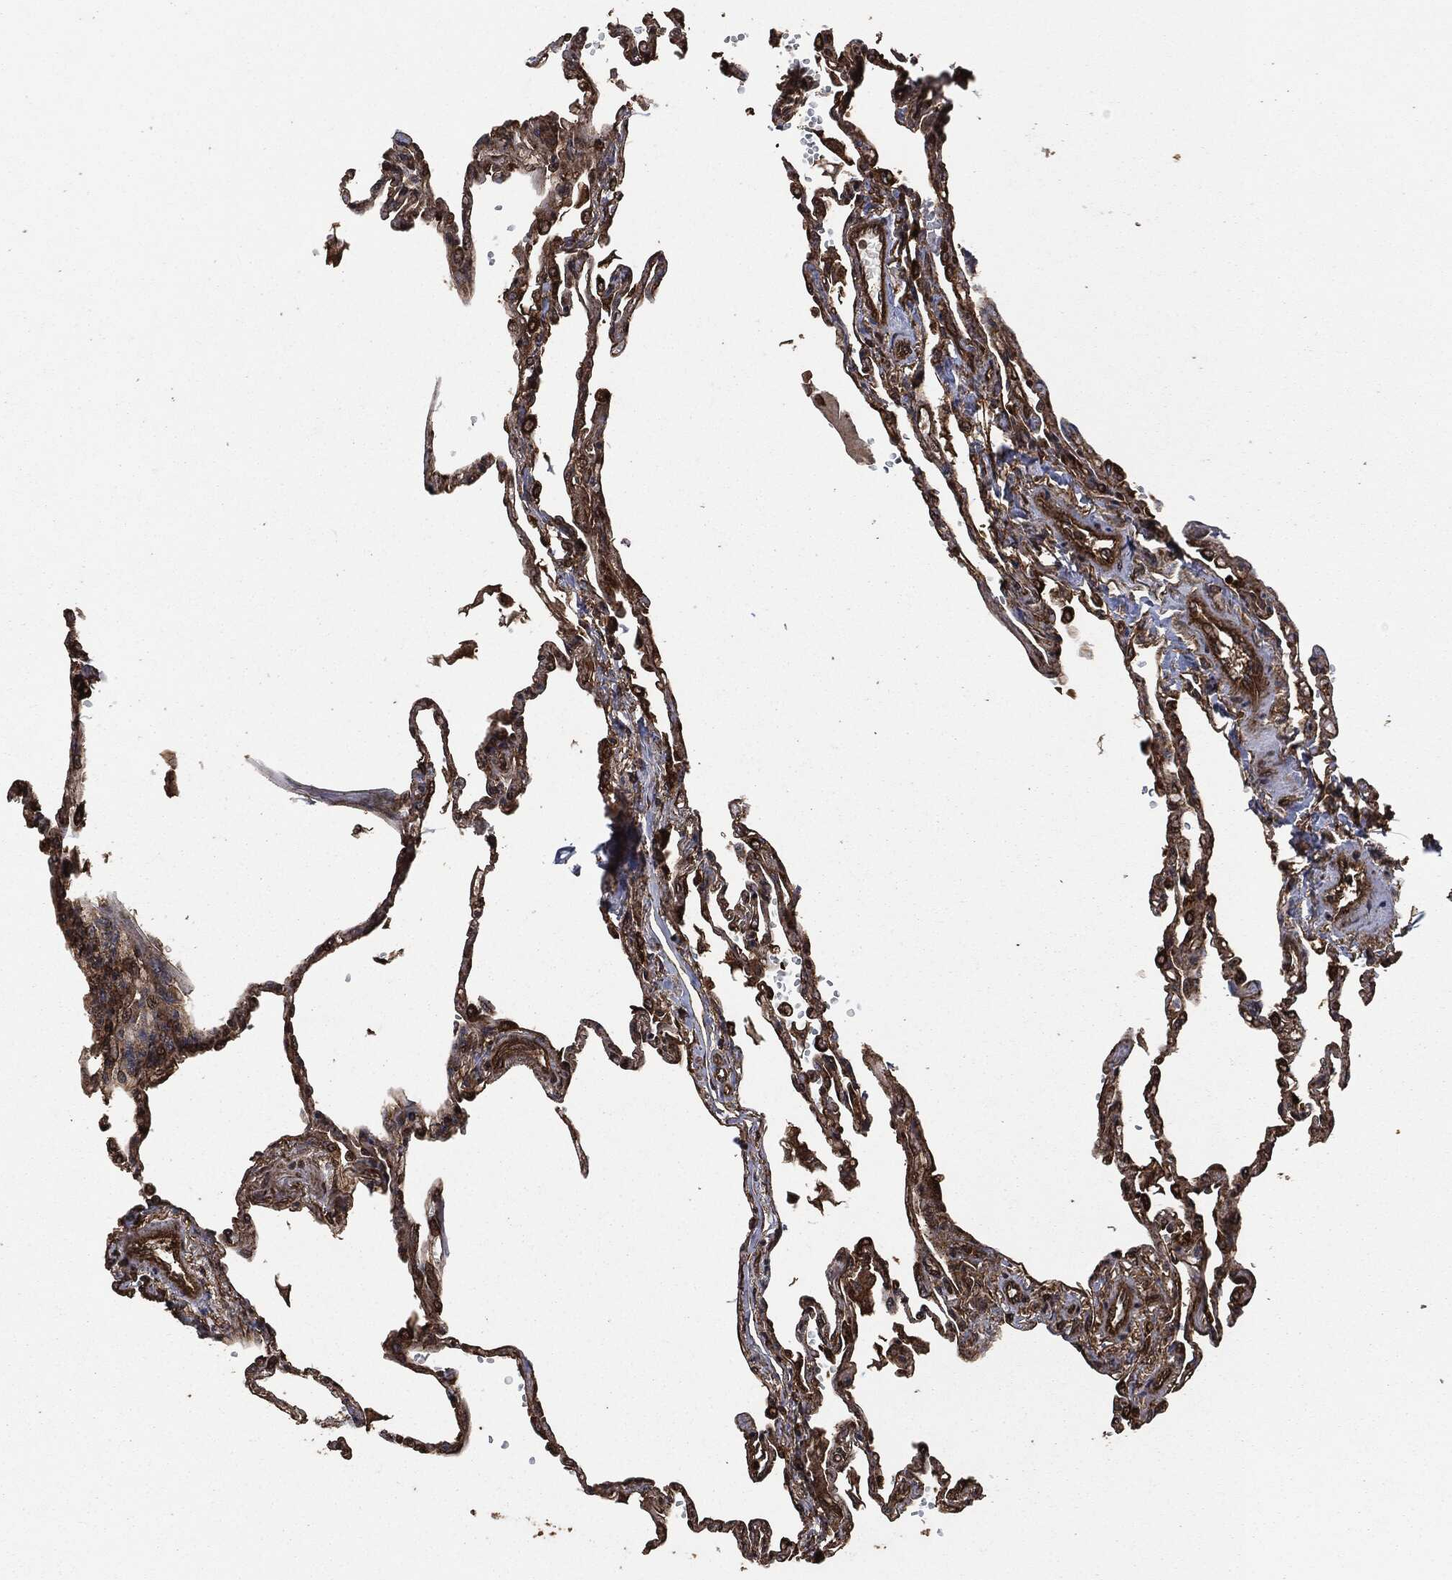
{"staining": {"intensity": "strong", "quantity": ">75%", "location": "cytoplasmic/membranous"}, "tissue": "lung", "cell_type": "Alveolar cells", "image_type": "normal", "snomed": [{"axis": "morphology", "description": "Normal tissue, NOS"}, {"axis": "topography", "description": "Lung"}], "caption": "Immunohistochemistry of benign lung exhibits high levels of strong cytoplasmic/membranous staining in approximately >75% of alveolar cells. (DAB (3,3'-diaminobenzidine) = brown stain, brightfield microscopy at high magnification).", "gene": "HRAS", "patient": {"sex": "male", "age": 78}}